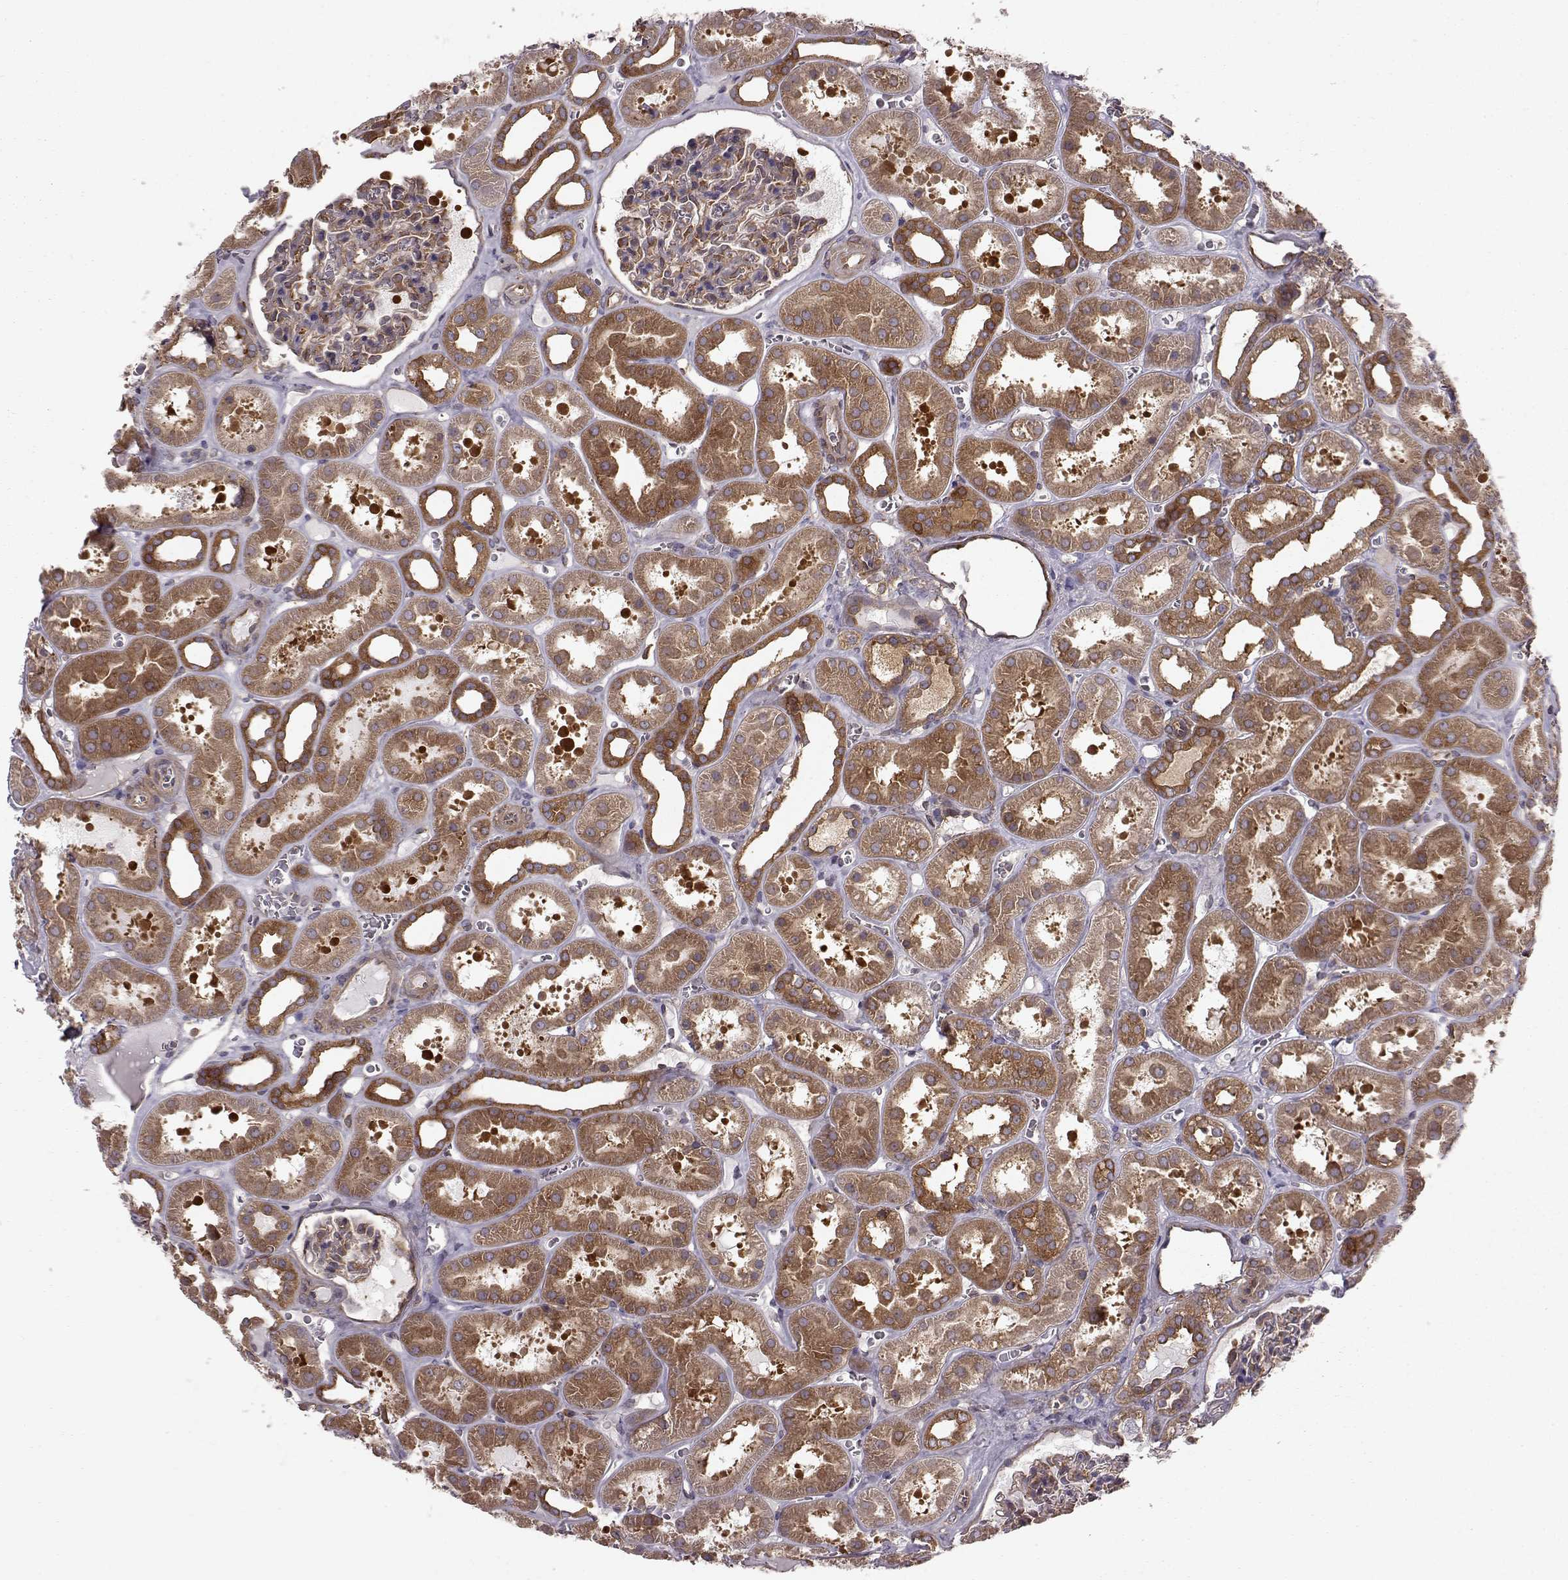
{"staining": {"intensity": "weak", "quantity": "25%-75%", "location": "cytoplasmic/membranous"}, "tissue": "kidney", "cell_type": "Cells in glomeruli", "image_type": "normal", "snomed": [{"axis": "morphology", "description": "Normal tissue, NOS"}, {"axis": "topography", "description": "Kidney"}], "caption": "A histopathology image showing weak cytoplasmic/membranous positivity in about 25%-75% of cells in glomeruli in unremarkable kidney, as visualized by brown immunohistochemical staining.", "gene": "RABGAP1", "patient": {"sex": "female", "age": 41}}